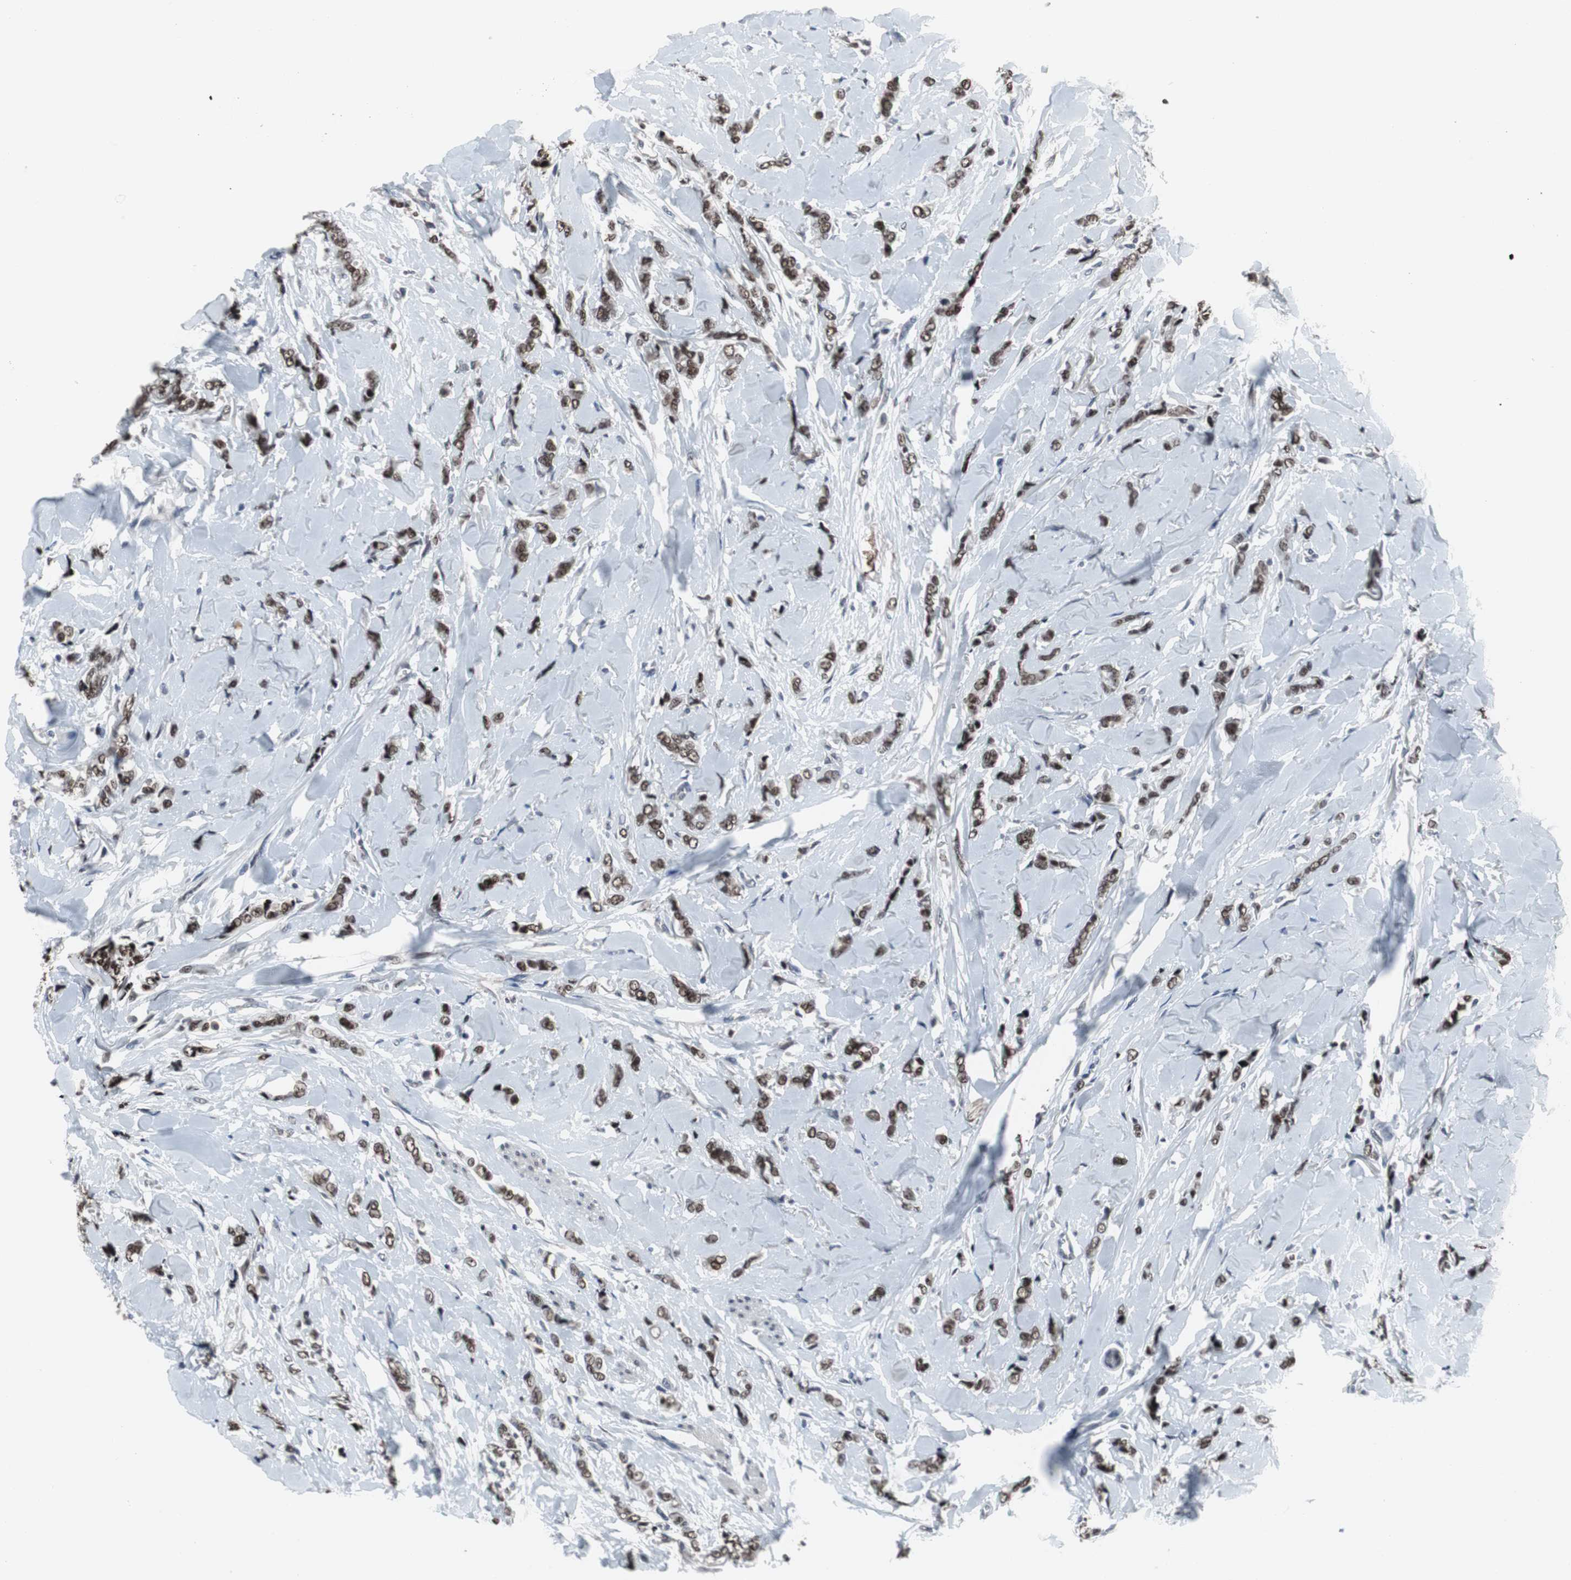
{"staining": {"intensity": "strong", "quantity": ">75%", "location": "nuclear"}, "tissue": "breast cancer", "cell_type": "Tumor cells", "image_type": "cancer", "snomed": [{"axis": "morphology", "description": "Lobular carcinoma"}, {"axis": "topography", "description": "Skin"}, {"axis": "topography", "description": "Breast"}], "caption": "High-magnification brightfield microscopy of breast lobular carcinoma stained with DAB (3,3'-diaminobenzidine) (brown) and counterstained with hematoxylin (blue). tumor cells exhibit strong nuclear positivity is identified in approximately>75% of cells.", "gene": "FOXP4", "patient": {"sex": "female", "age": 46}}